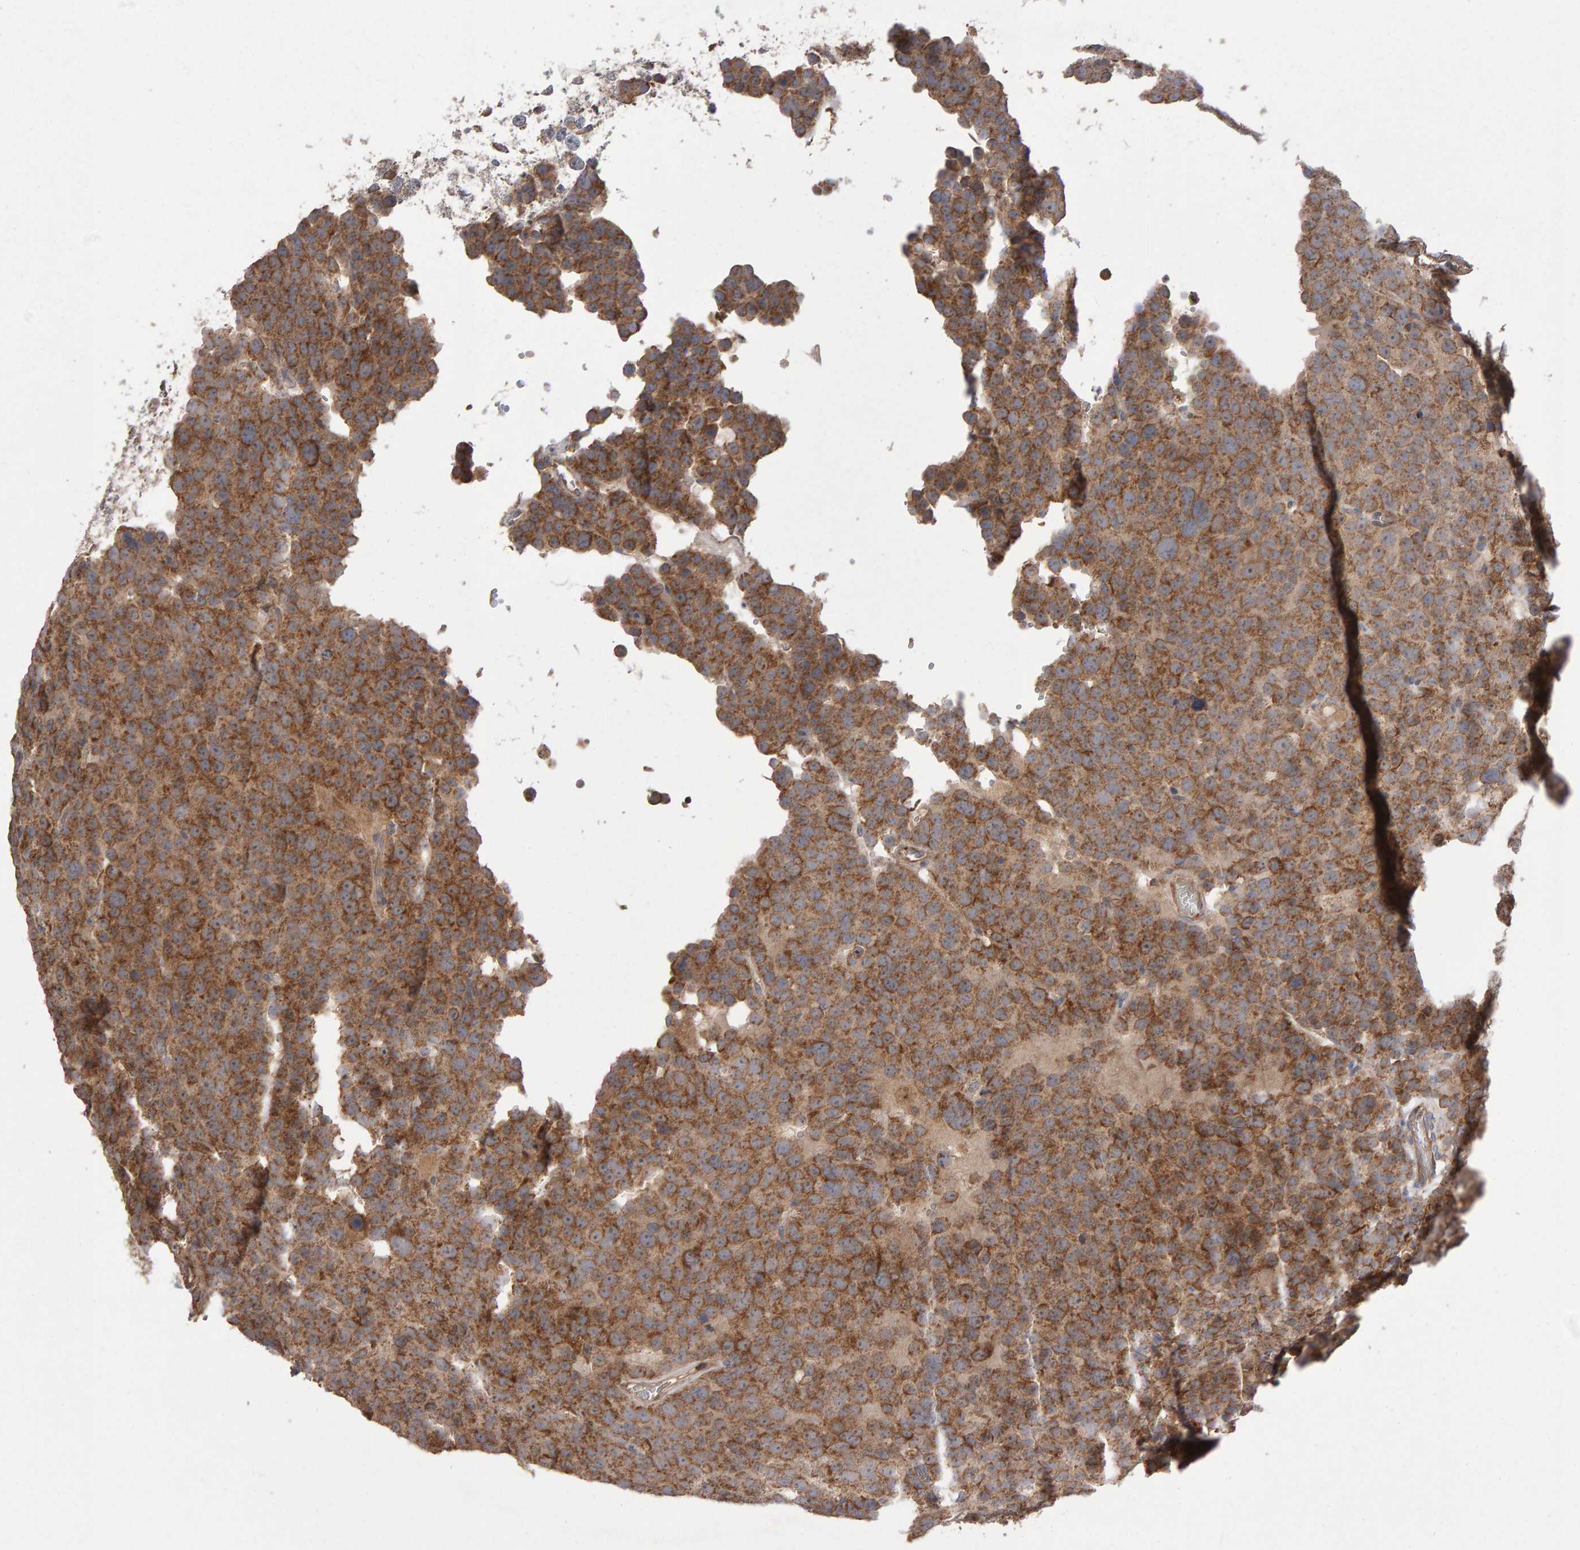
{"staining": {"intensity": "moderate", "quantity": ">75%", "location": "cytoplasmic/membranous"}, "tissue": "testis cancer", "cell_type": "Tumor cells", "image_type": "cancer", "snomed": [{"axis": "morphology", "description": "Seminoma, NOS"}, {"axis": "topography", "description": "Testis"}], "caption": "Seminoma (testis) tissue demonstrates moderate cytoplasmic/membranous expression in approximately >75% of tumor cells, visualized by immunohistochemistry. Nuclei are stained in blue.", "gene": "PGS1", "patient": {"sex": "male", "age": 71}}